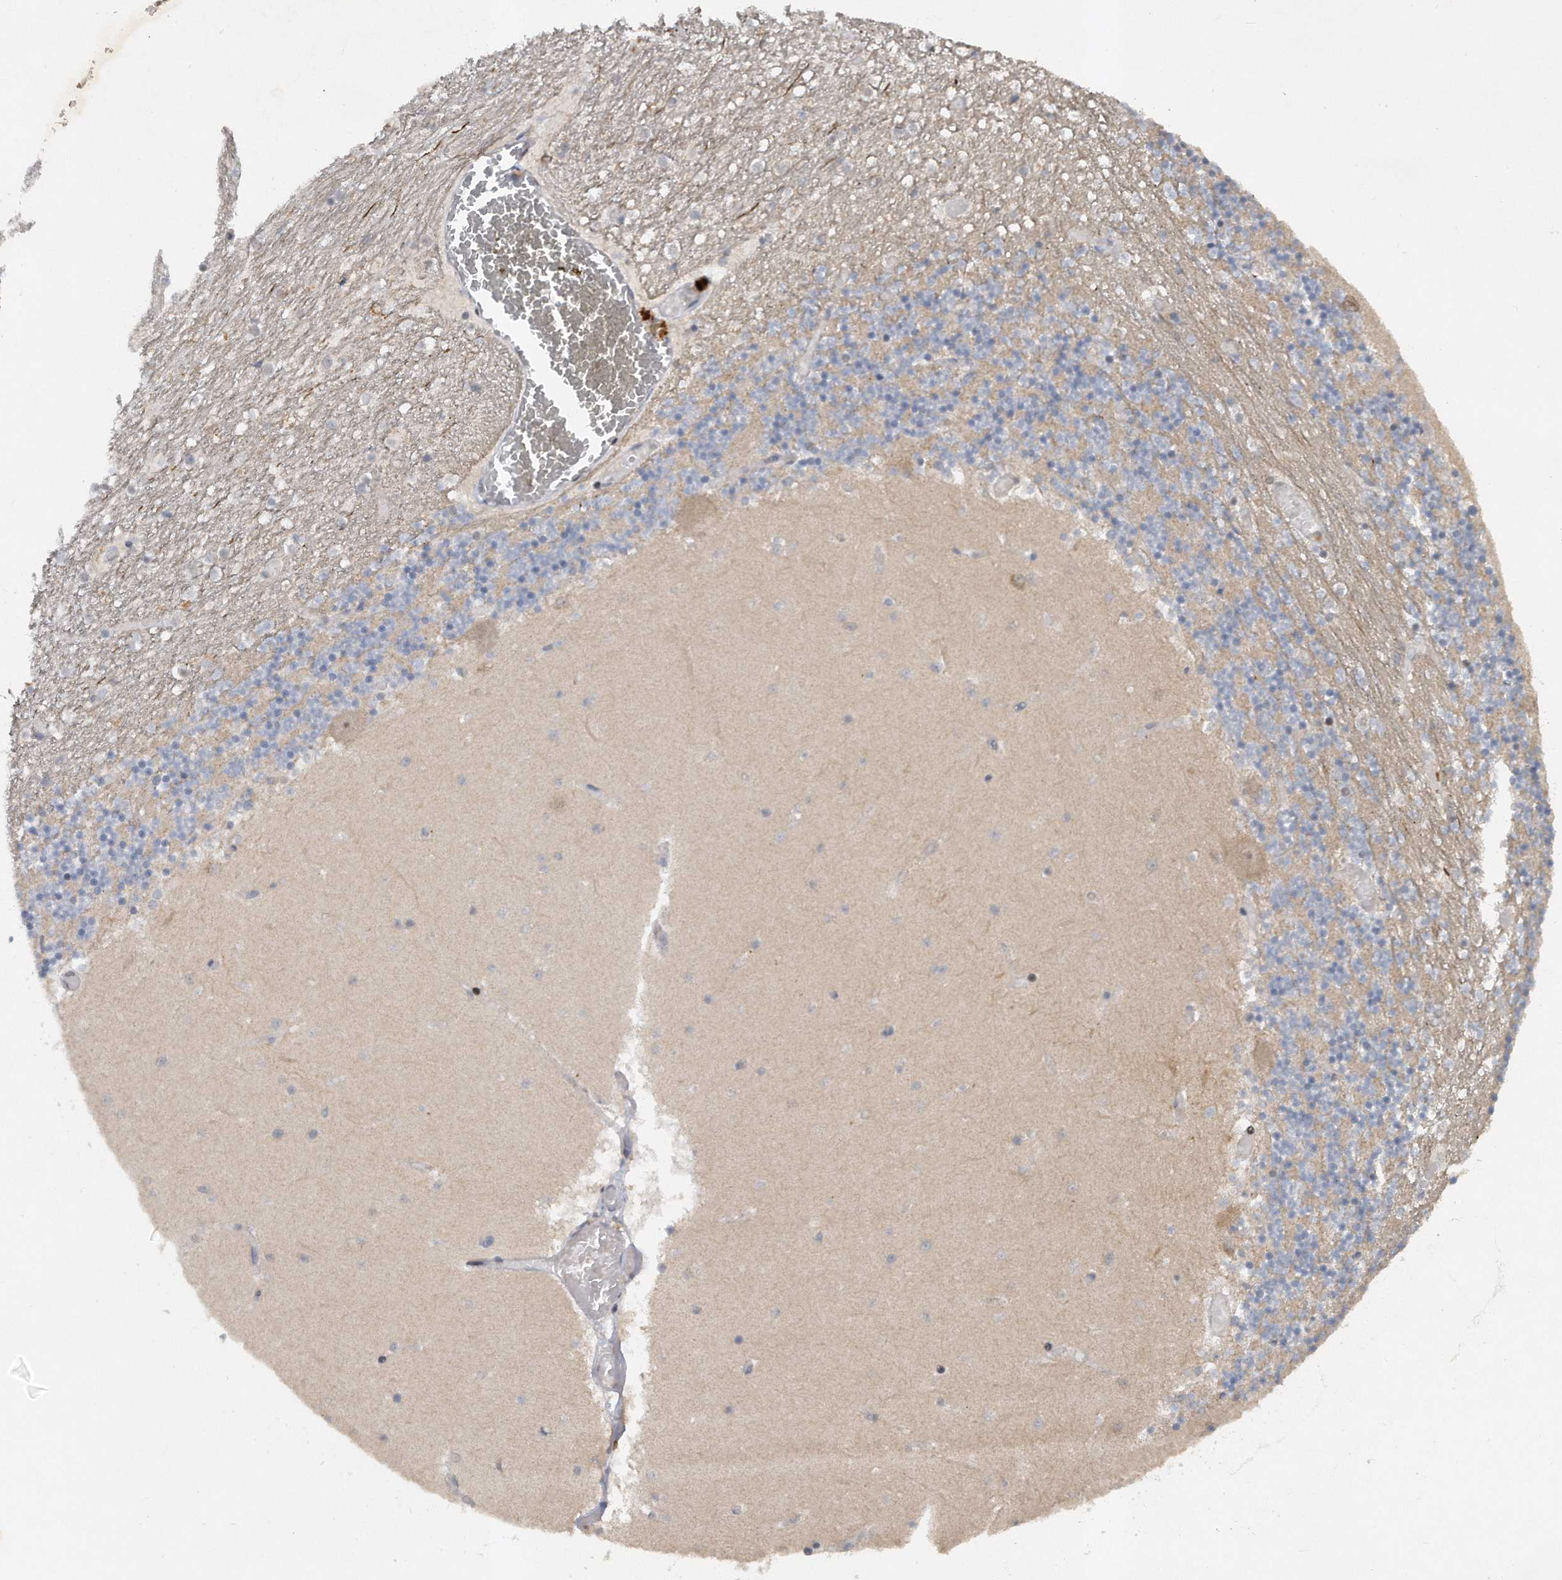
{"staining": {"intensity": "weak", "quantity": "25%-75%", "location": "cytoplasmic/membranous"}, "tissue": "cerebellum", "cell_type": "Cells in granular layer", "image_type": "normal", "snomed": [{"axis": "morphology", "description": "Normal tissue, NOS"}, {"axis": "topography", "description": "Cerebellum"}], "caption": "Cerebellum stained with a brown dye demonstrates weak cytoplasmic/membranous positive positivity in approximately 25%-75% of cells in granular layer.", "gene": "PGBD2", "patient": {"sex": "female", "age": 28}}